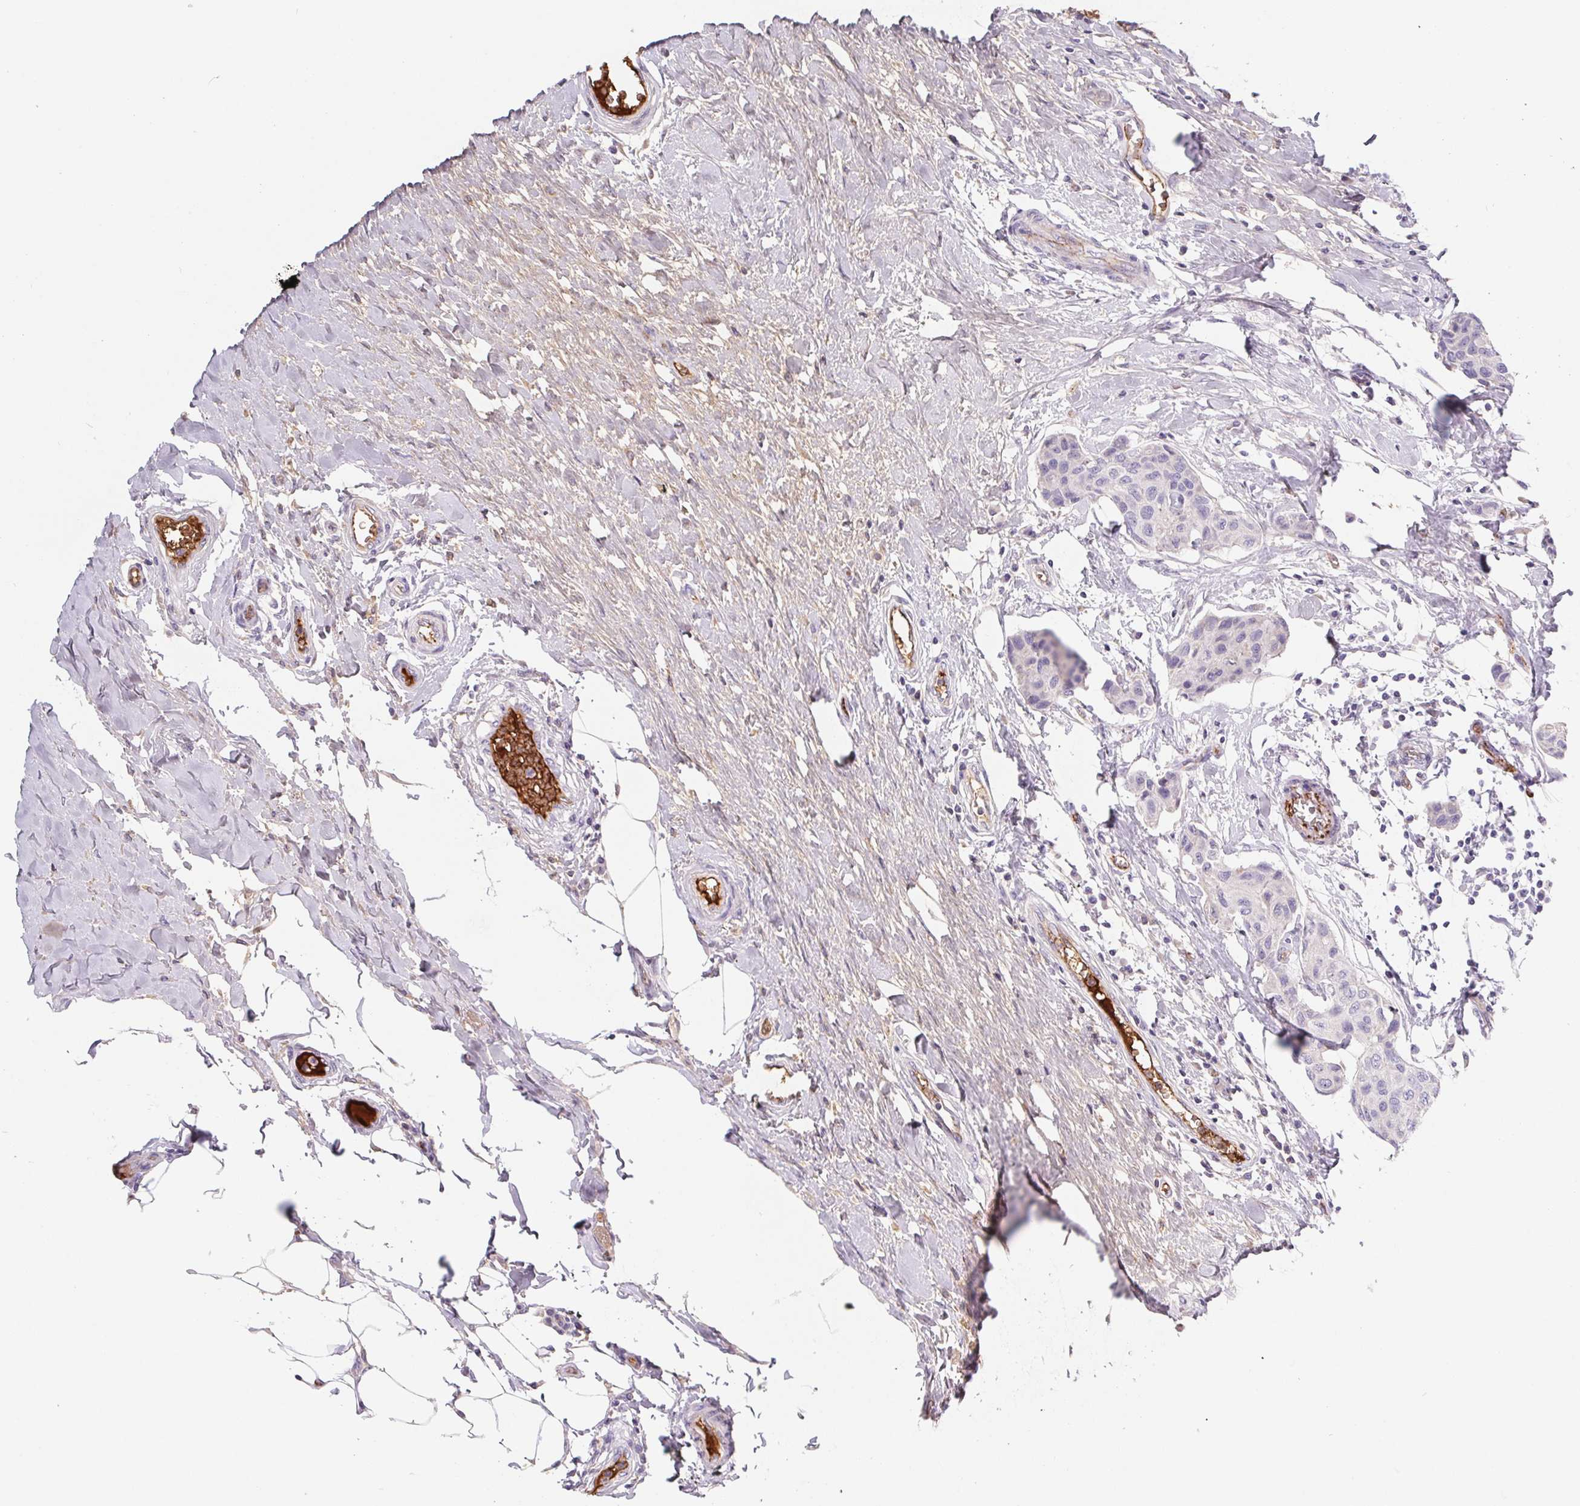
{"staining": {"intensity": "negative", "quantity": "none", "location": "none"}, "tissue": "breast cancer", "cell_type": "Tumor cells", "image_type": "cancer", "snomed": [{"axis": "morphology", "description": "Duct carcinoma"}, {"axis": "topography", "description": "Breast"}], "caption": "Immunohistochemical staining of intraductal carcinoma (breast) shows no significant expression in tumor cells.", "gene": "LPA", "patient": {"sex": "female", "age": 80}}